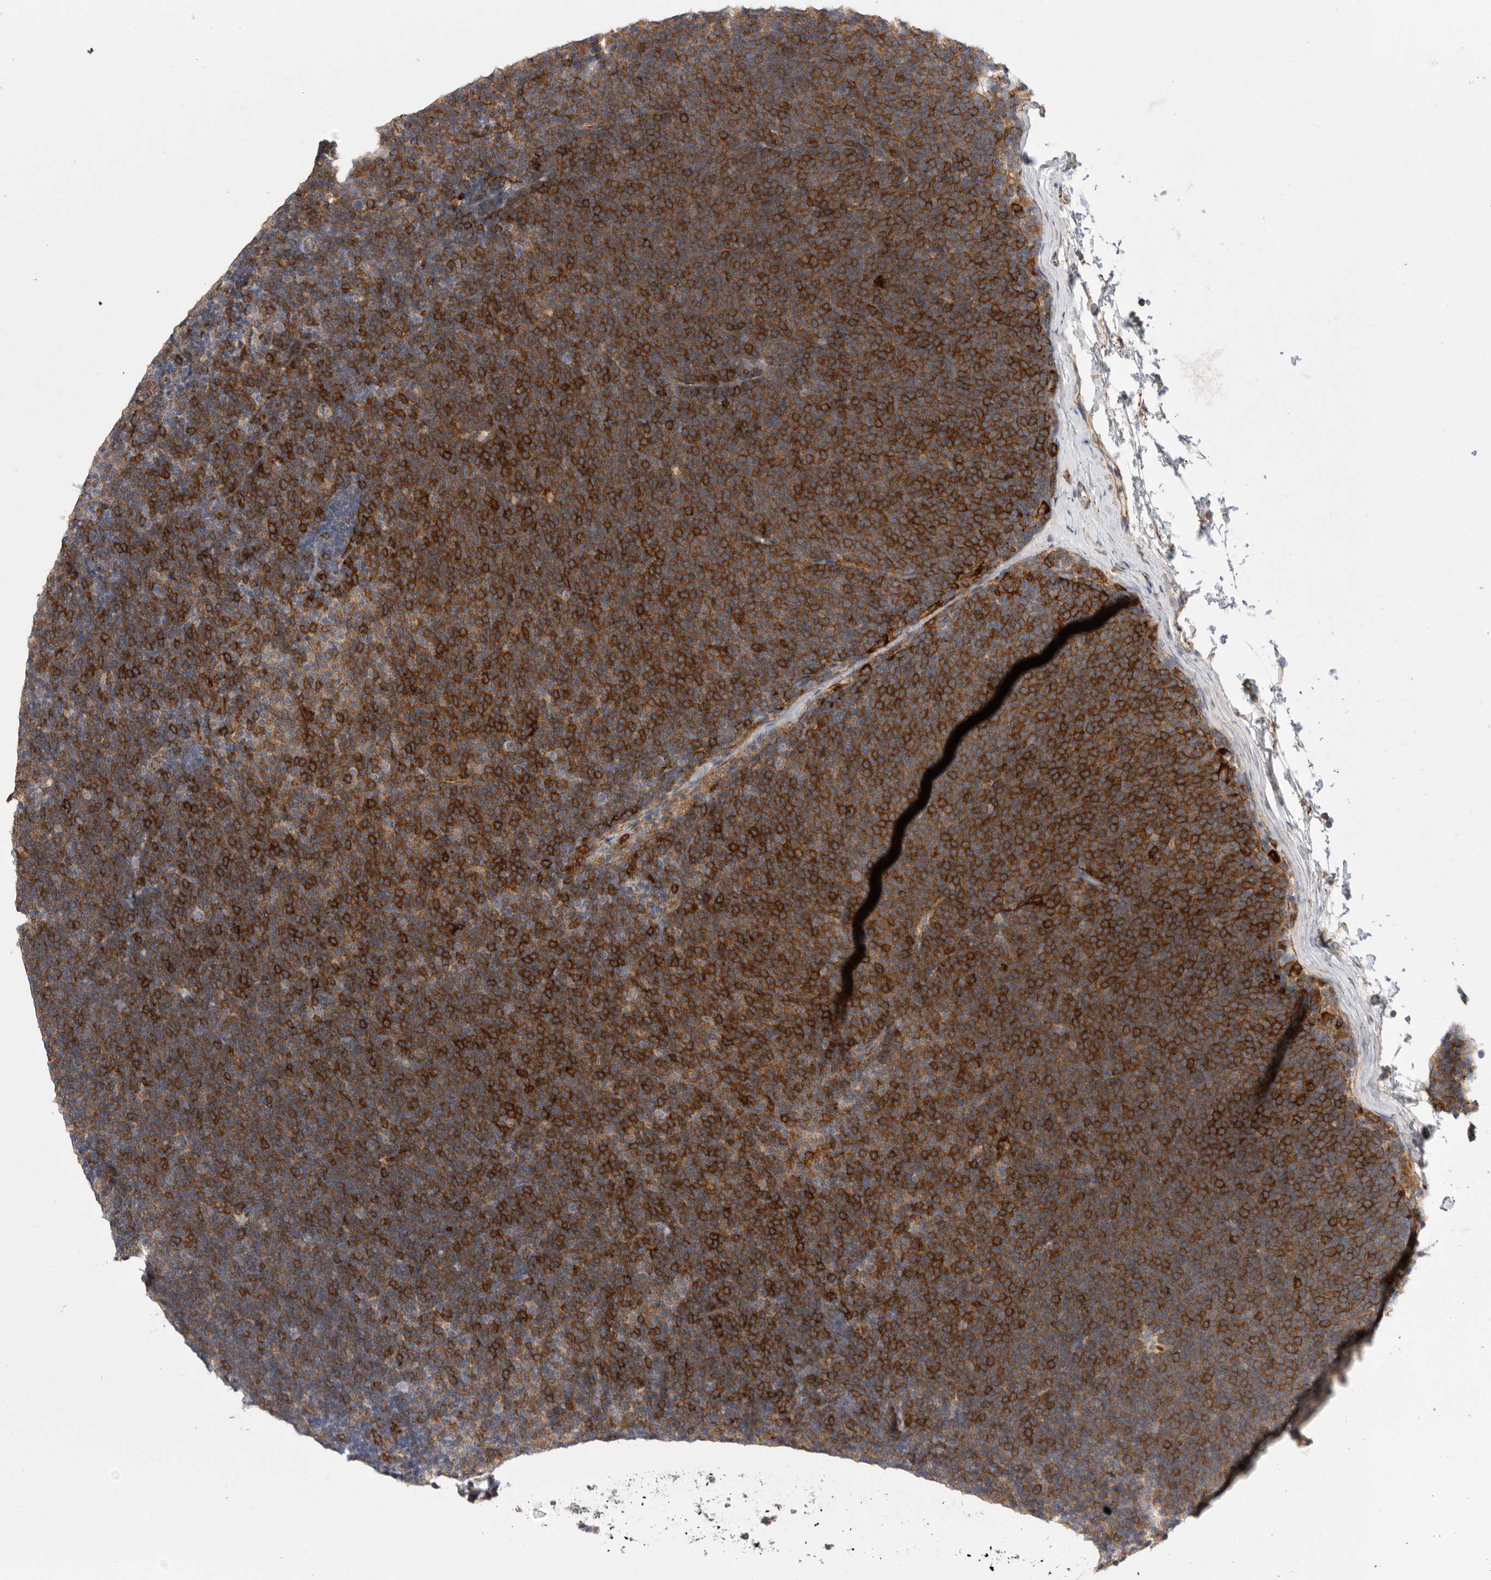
{"staining": {"intensity": "strong", "quantity": ">75%", "location": "cytoplasmic/membranous"}, "tissue": "lymphoma", "cell_type": "Tumor cells", "image_type": "cancer", "snomed": [{"axis": "morphology", "description": "Malignant lymphoma, non-Hodgkin's type, Low grade"}, {"axis": "topography", "description": "Lymph node"}], "caption": "Immunohistochemistry image of neoplastic tissue: human lymphoma stained using immunohistochemistry exhibits high levels of strong protein expression localized specifically in the cytoplasmic/membranous of tumor cells, appearing as a cytoplasmic/membranous brown color.", "gene": "SIGLEC10", "patient": {"sex": "female", "age": 53}}